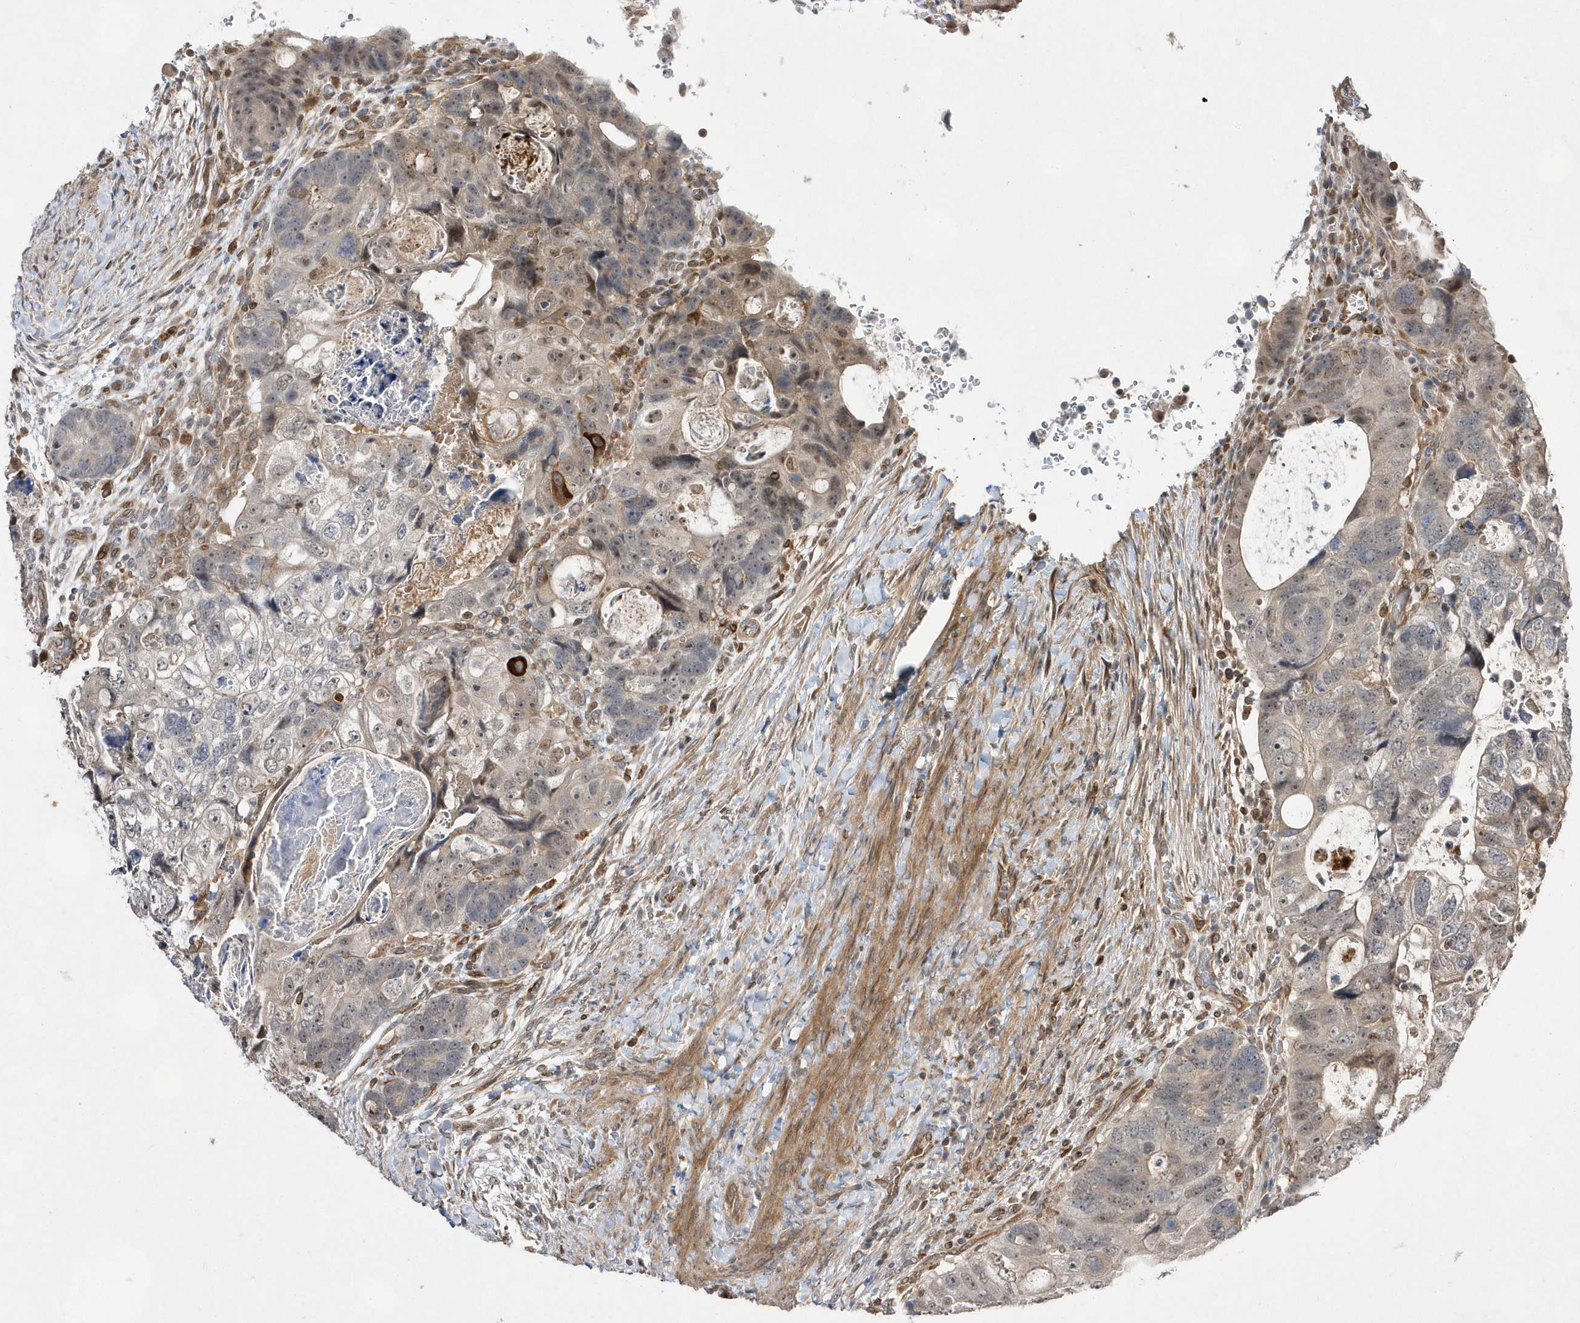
{"staining": {"intensity": "weak", "quantity": "25%-75%", "location": "nuclear"}, "tissue": "colorectal cancer", "cell_type": "Tumor cells", "image_type": "cancer", "snomed": [{"axis": "morphology", "description": "Adenocarcinoma, NOS"}, {"axis": "topography", "description": "Rectum"}], "caption": "The photomicrograph exhibits staining of colorectal adenocarcinoma, revealing weak nuclear protein expression (brown color) within tumor cells. The protein of interest is shown in brown color, while the nuclei are stained blue.", "gene": "TMEM132B", "patient": {"sex": "male", "age": 59}}